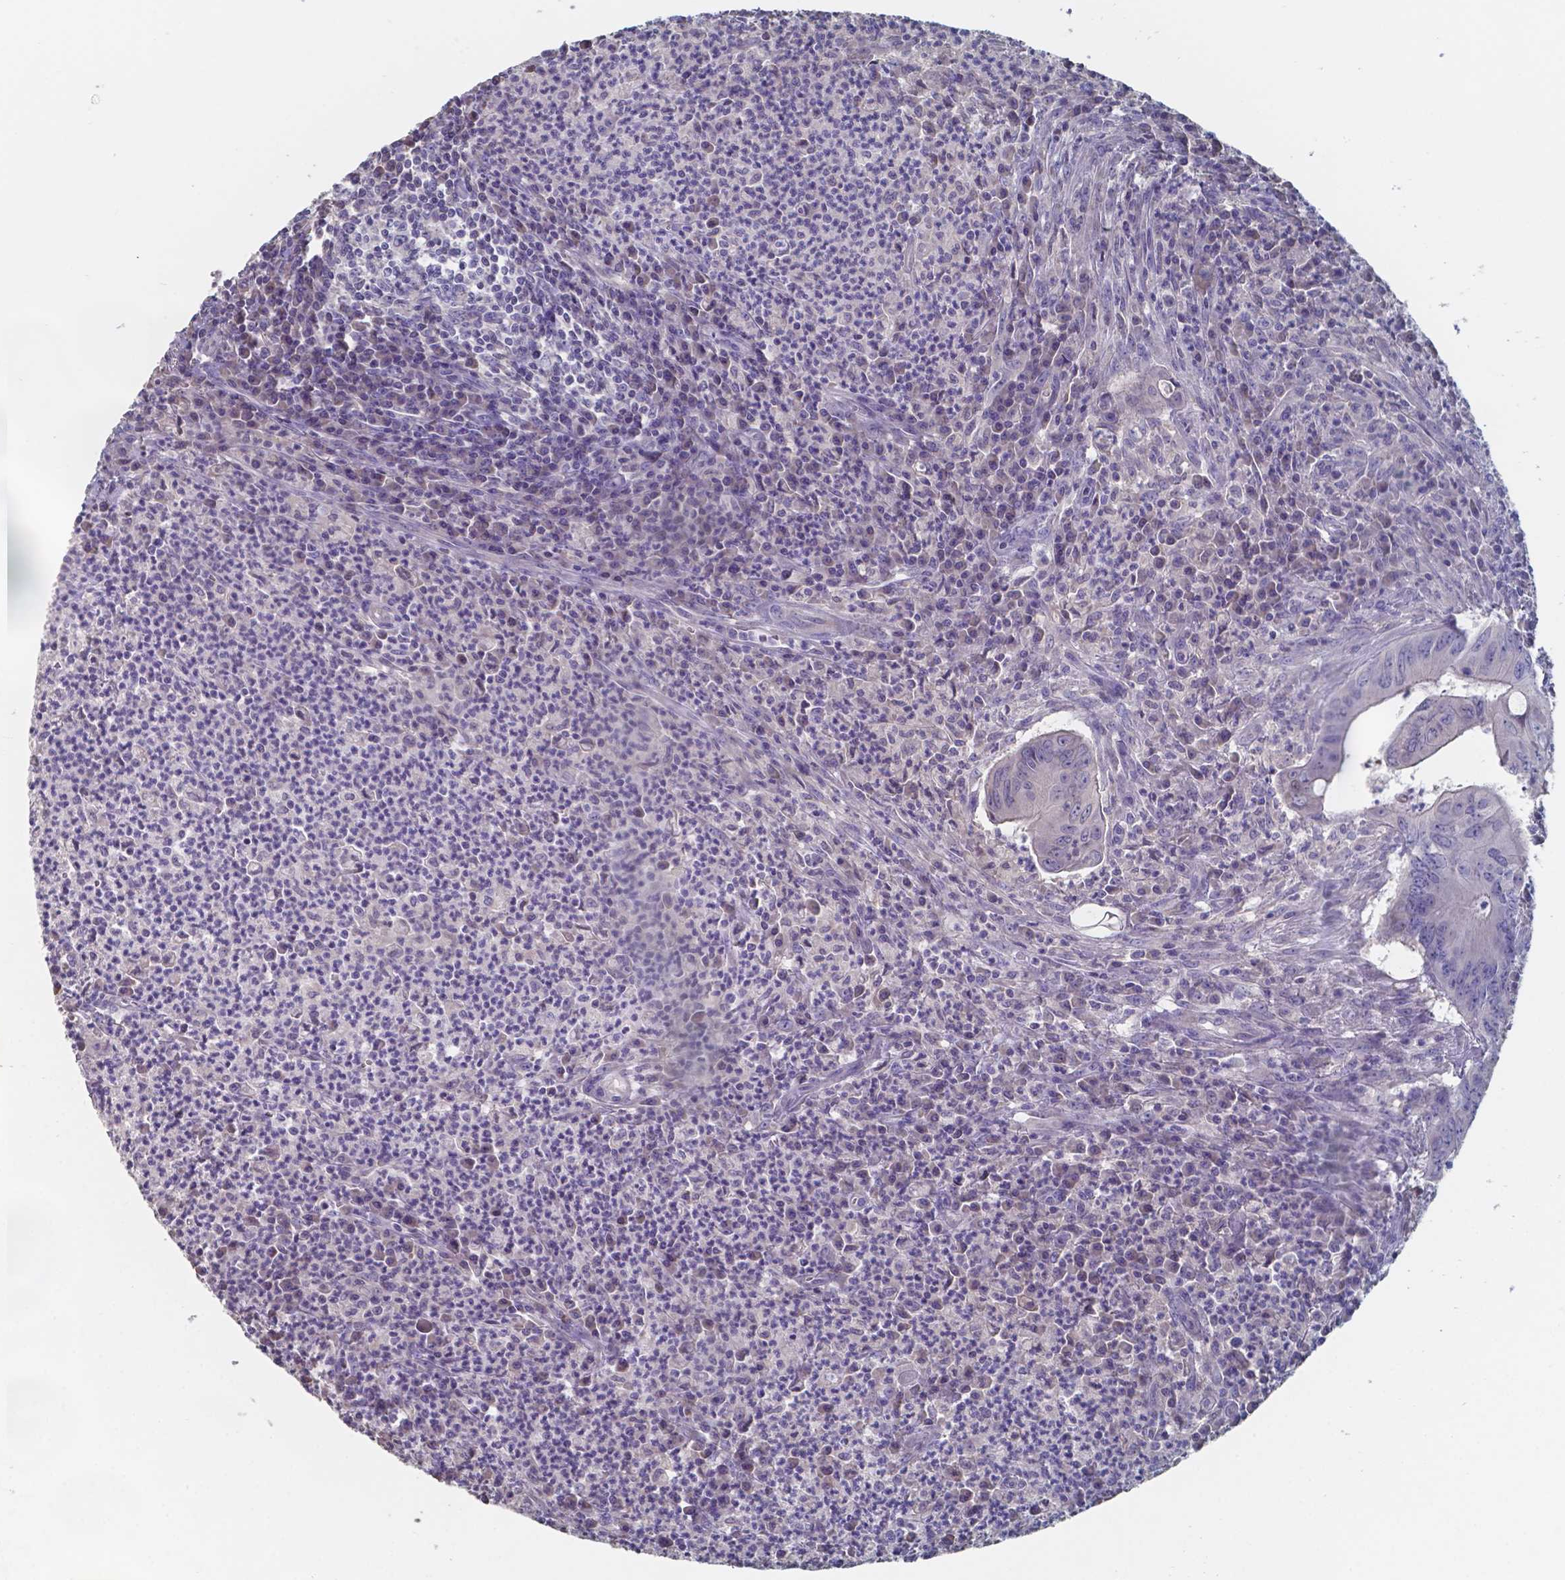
{"staining": {"intensity": "negative", "quantity": "none", "location": "none"}, "tissue": "colorectal cancer", "cell_type": "Tumor cells", "image_type": "cancer", "snomed": [{"axis": "morphology", "description": "Adenocarcinoma, NOS"}, {"axis": "topography", "description": "Colon"}], "caption": "Micrograph shows no significant protein positivity in tumor cells of adenocarcinoma (colorectal).", "gene": "FOXJ1", "patient": {"sex": "female", "age": 74}}